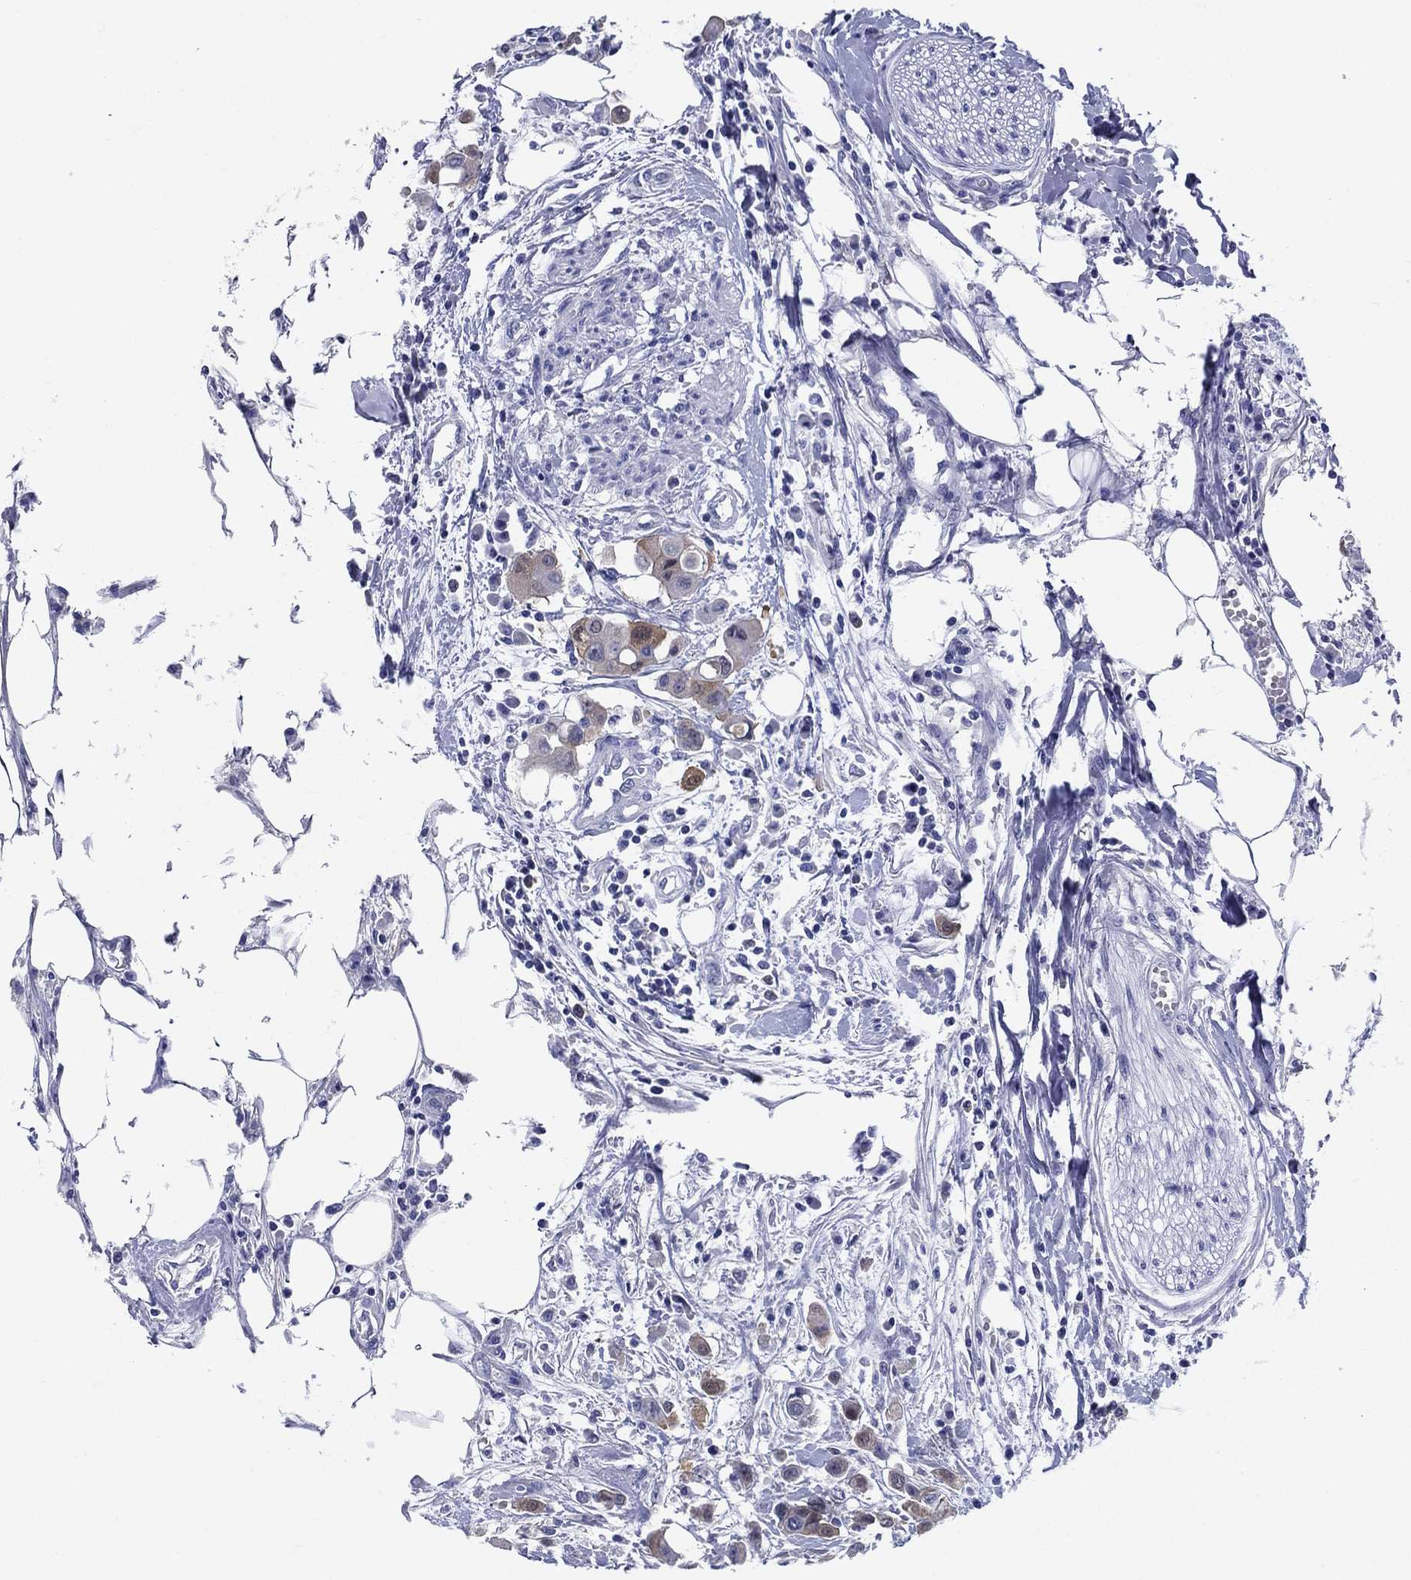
{"staining": {"intensity": "moderate", "quantity": "<25%", "location": "cytoplasmic/membranous"}, "tissue": "carcinoid", "cell_type": "Tumor cells", "image_type": "cancer", "snomed": [{"axis": "morphology", "description": "Carcinoid, malignant, NOS"}, {"axis": "topography", "description": "Colon"}], "caption": "IHC of carcinoid demonstrates low levels of moderate cytoplasmic/membranous positivity in about <25% of tumor cells.", "gene": "SULT2B1", "patient": {"sex": "male", "age": 81}}